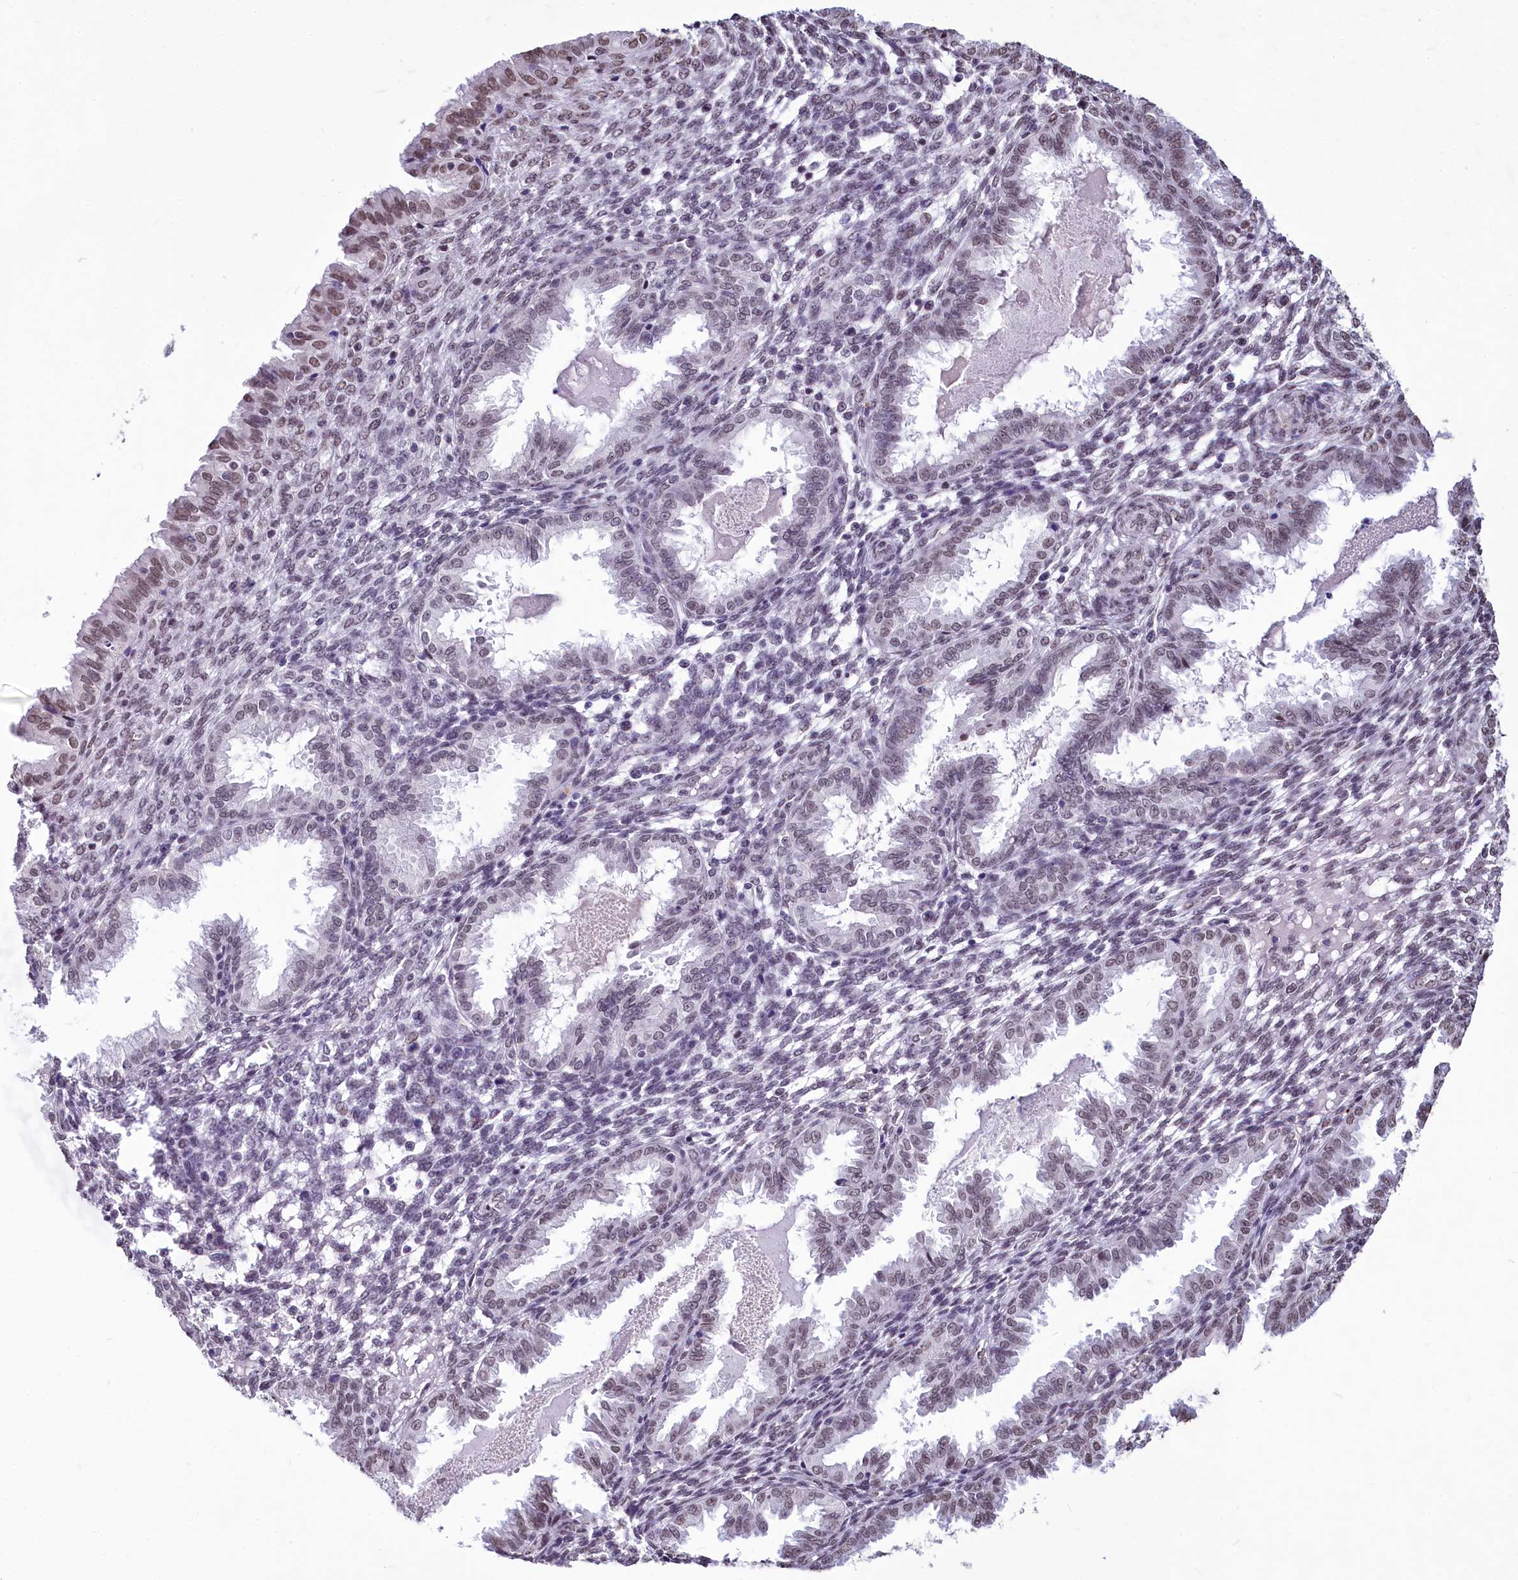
{"staining": {"intensity": "weak", "quantity": "<25%", "location": "nuclear"}, "tissue": "endometrium", "cell_type": "Cells in endometrial stroma", "image_type": "normal", "snomed": [{"axis": "morphology", "description": "Normal tissue, NOS"}, {"axis": "topography", "description": "Endometrium"}], "caption": "This is an IHC histopathology image of normal human endometrium. There is no staining in cells in endometrial stroma.", "gene": "PARPBP", "patient": {"sex": "female", "age": 33}}